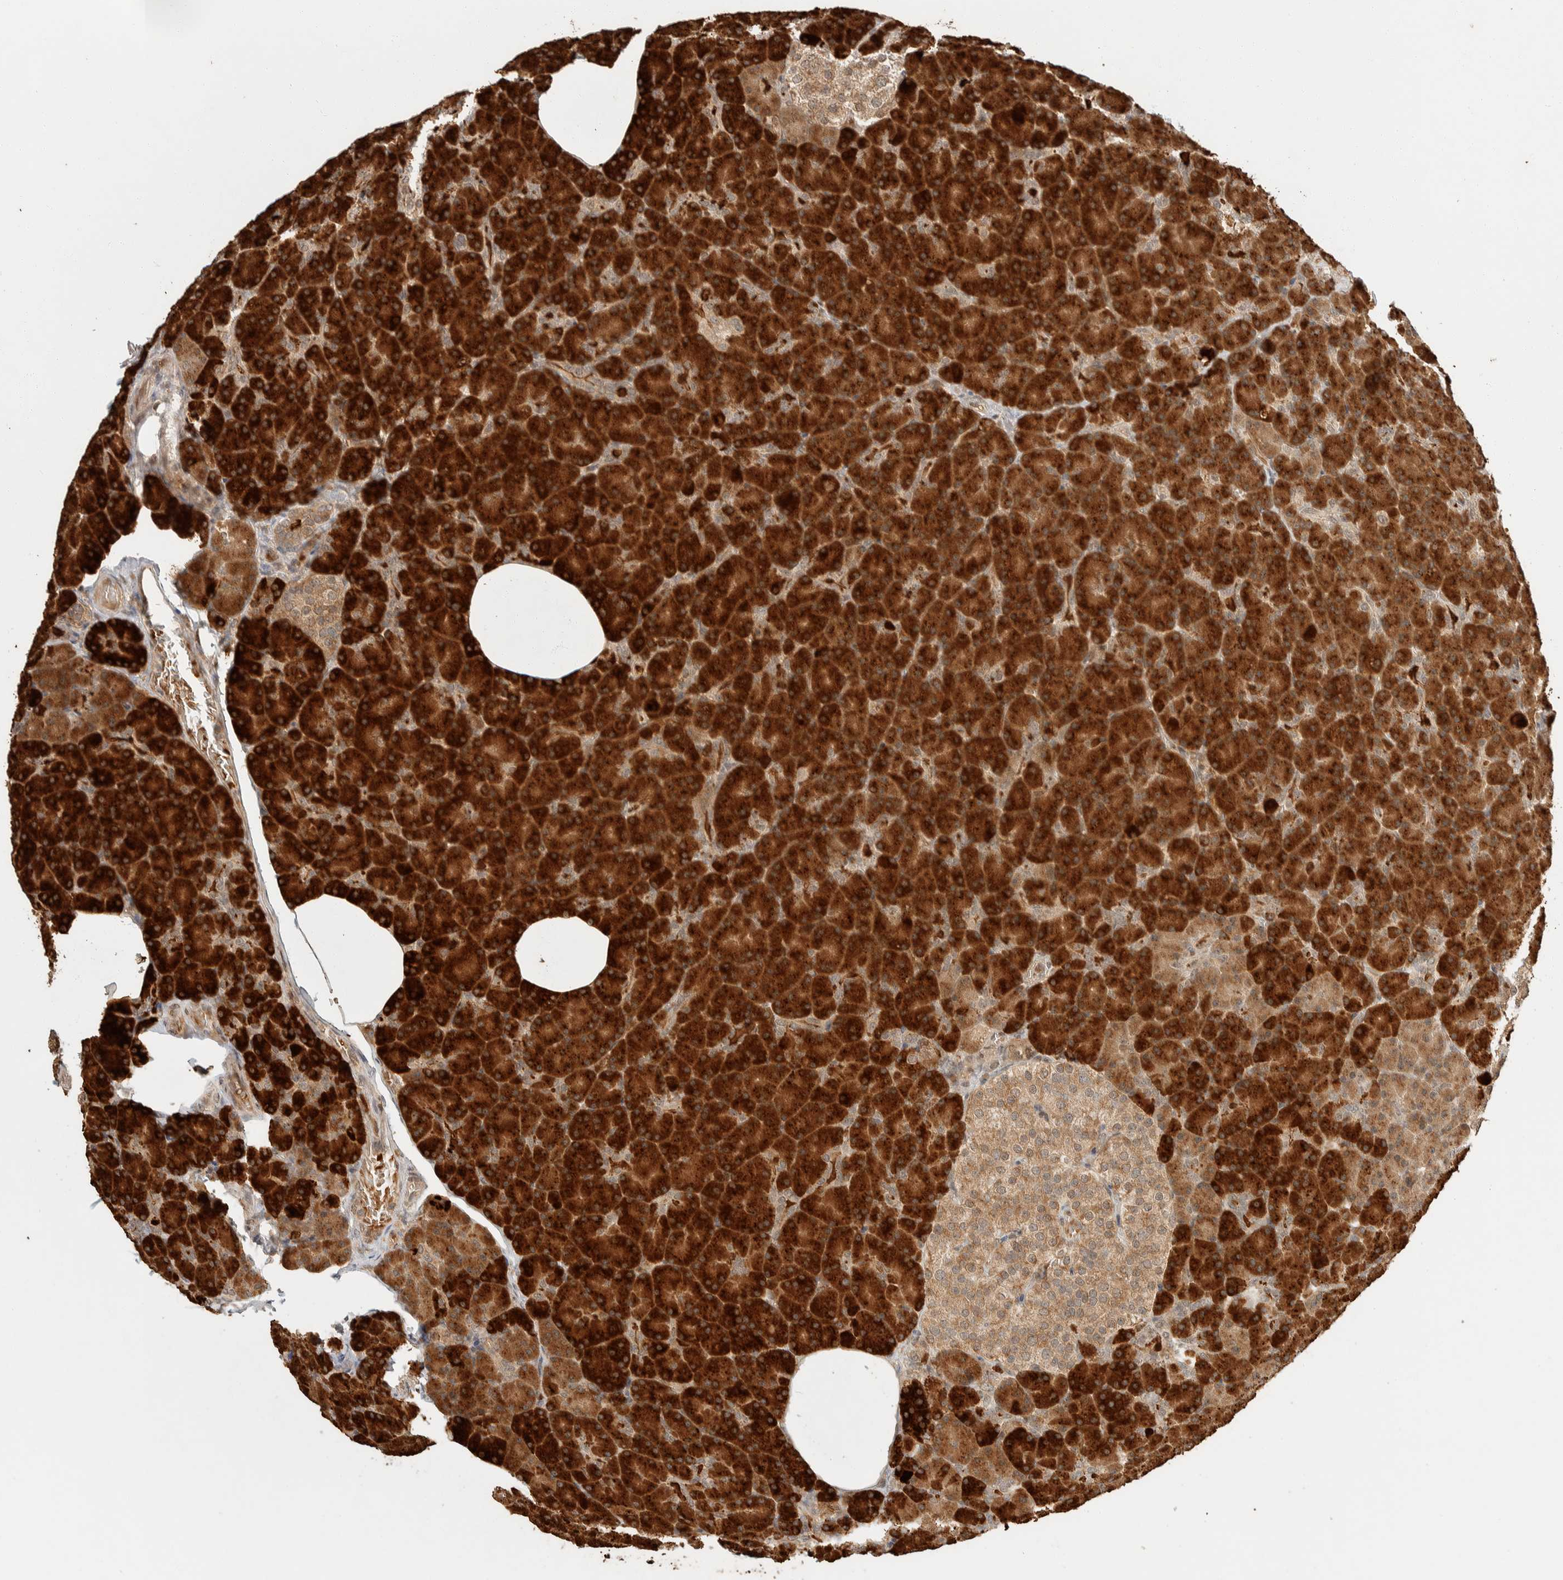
{"staining": {"intensity": "strong", "quantity": ">75%", "location": "cytoplasmic/membranous"}, "tissue": "pancreas", "cell_type": "Exocrine glandular cells", "image_type": "normal", "snomed": [{"axis": "morphology", "description": "Normal tissue, NOS"}, {"axis": "topography", "description": "Pancreas"}], "caption": "Pancreas stained with IHC exhibits strong cytoplasmic/membranous positivity in about >75% of exocrine glandular cells. Immunohistochemistry (ihc) stains the protein of interest in brown and the nuclei are stained blue.", "gene": "ZBTB2", "patient": {"sex": "female", "age": 43}}